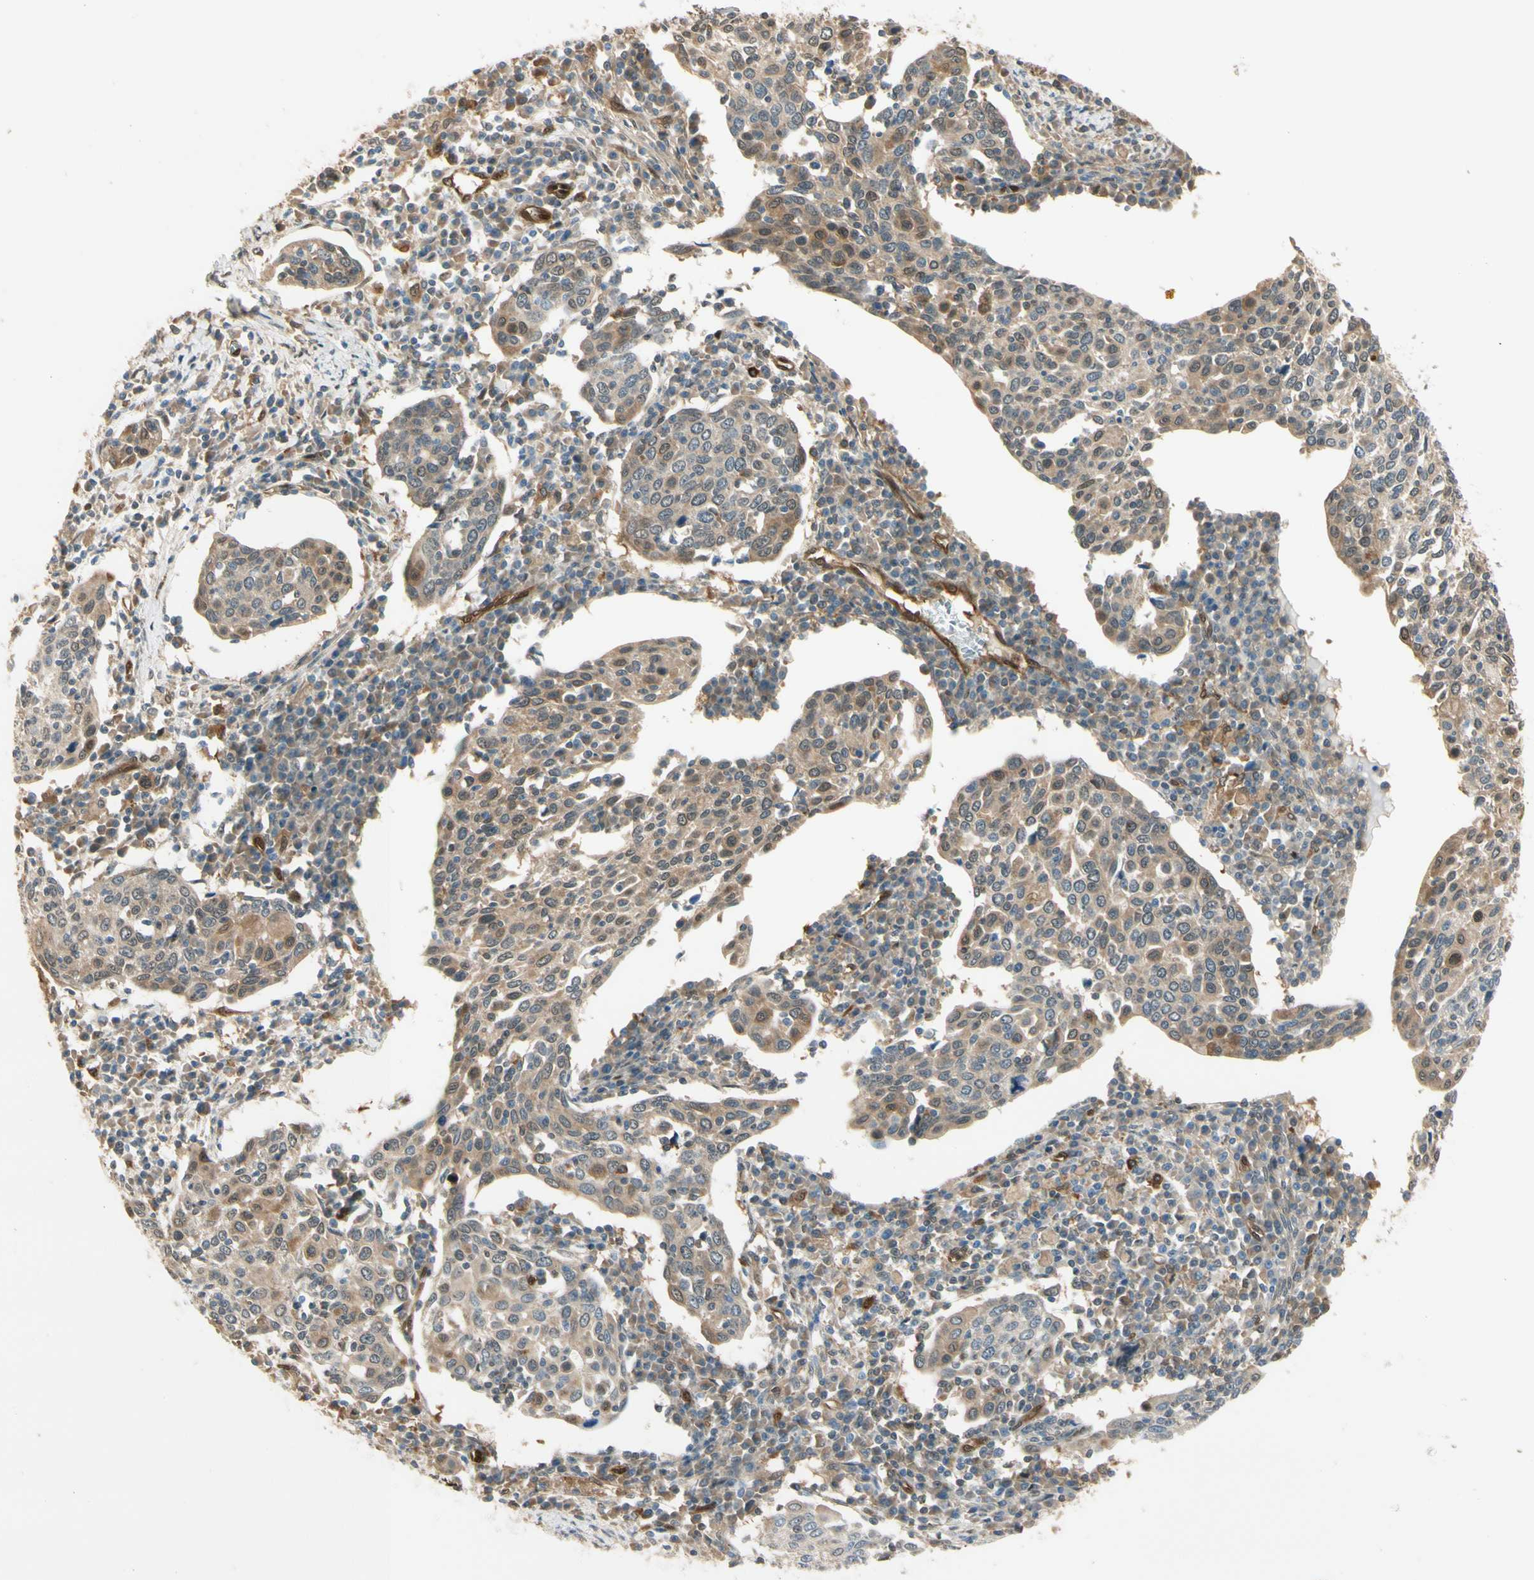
{"staining": {"intensity": "moderate", "quantity": ">75%", "location": "cytoplasmic/membranous"}, "tissue": "cervical cancer", "cell_type": "Tumor cells", "image_type": "cancer", "snomed": [{"axis": "morphology", "description": "Squamous cell carcinoma, NOS"}, {"axis": "topography", "description": "Cervix"}], "caption": "Squamous cell carcinoma (cervical) stained for a protein shows moderate cytoplasmic/membranous positivity in tumor cells.", "gene": "SERPINB6", "patient": {"sex": "female", "age": 40}}